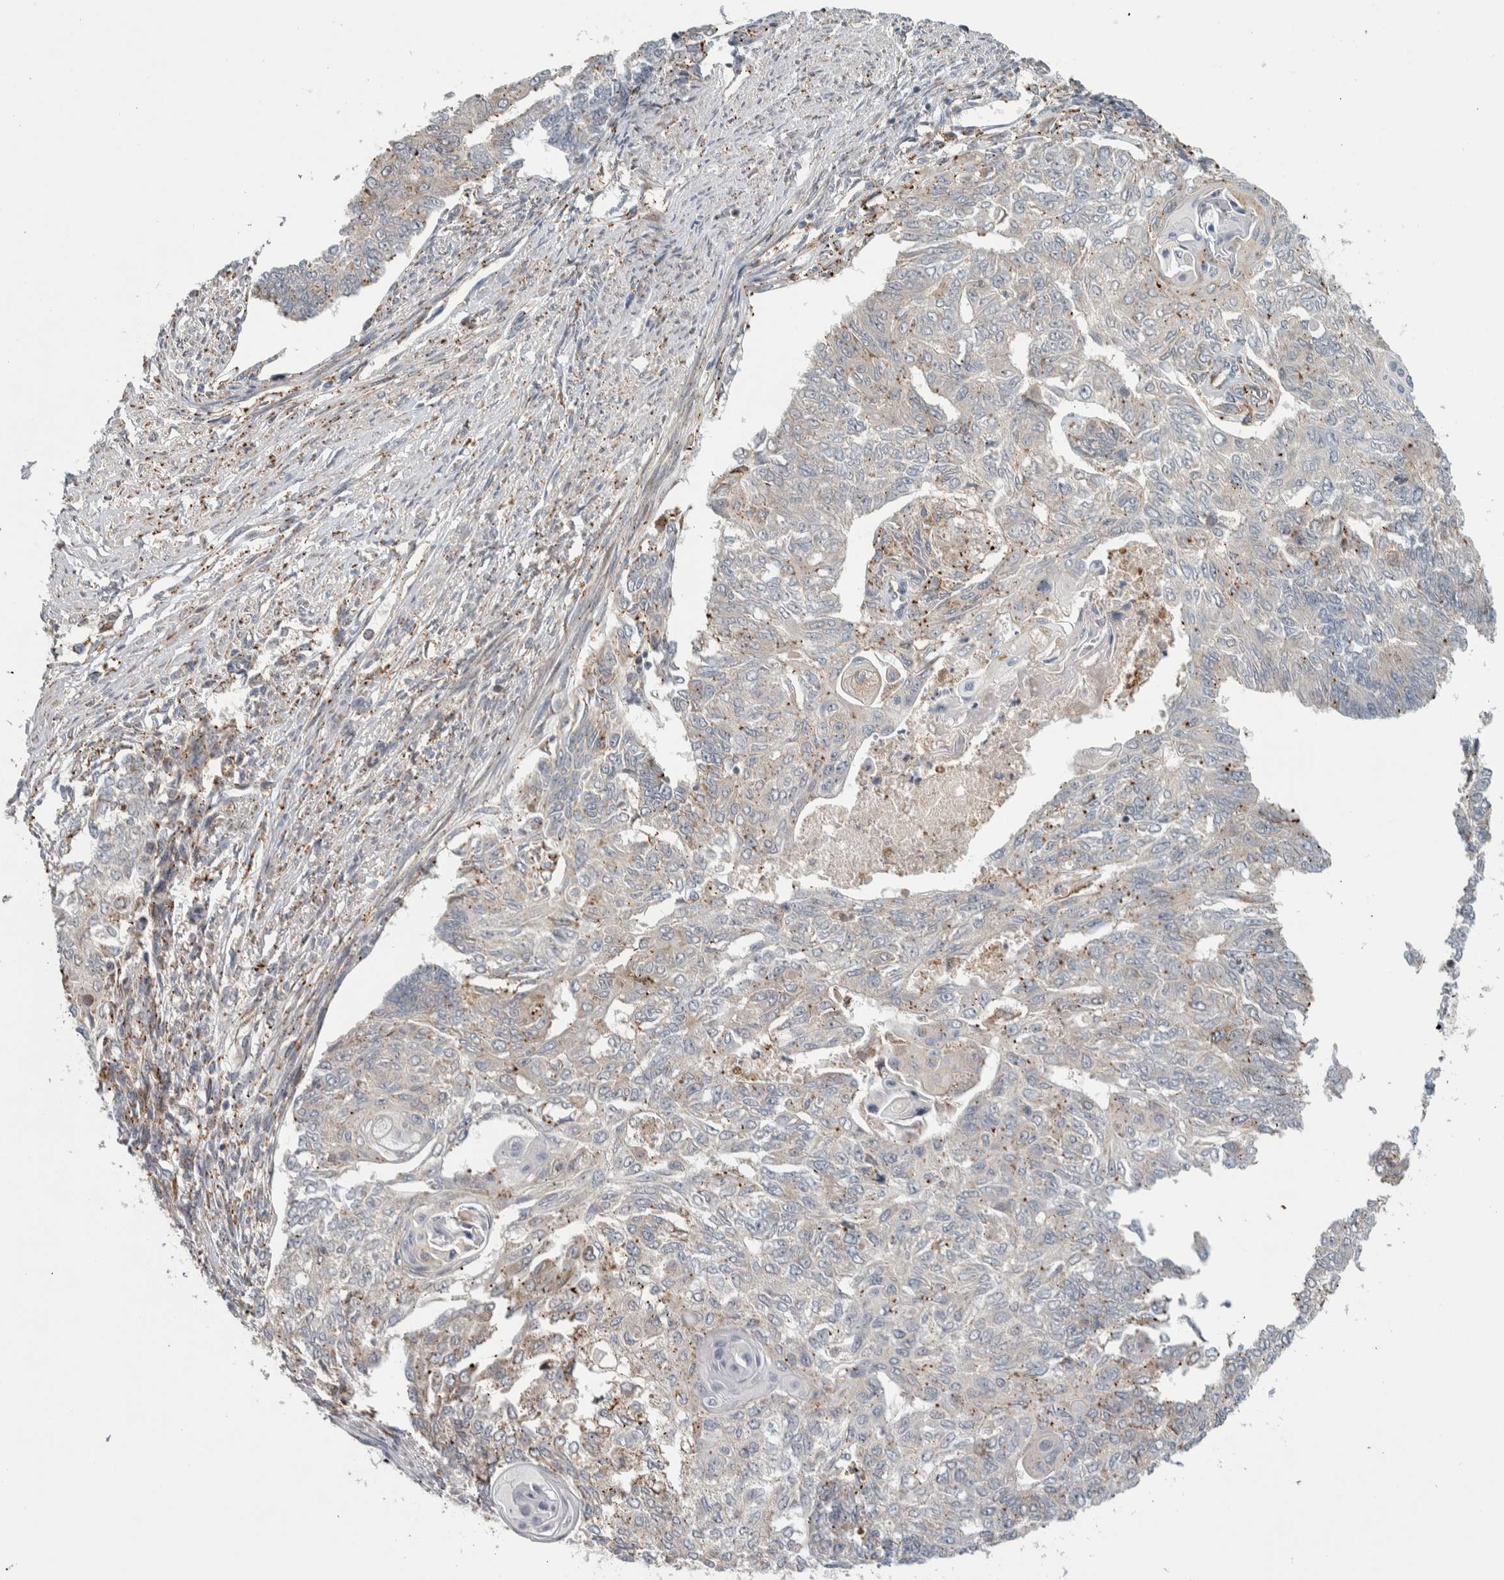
{"staining": {"intensity": "weak", "quantity": "<25%", "location": "cytoplasmic/membranous"}, "tissue": "endometrial cancer", "cell_type": "Tumor cells", "image_type": "cancer", "snomed": [{"axis": "morphology", "description": "Adenocarcinoma, NOS"}, {"axis": "topography", "description": "Endometrium"}], "caption": "This is a photomicrograph of IHC staining of endometrial adenocarcinoma, which shows no staining in tumor cells.", "gene": "ADPRM", "patient": {"sex": "female", "age": 32}}